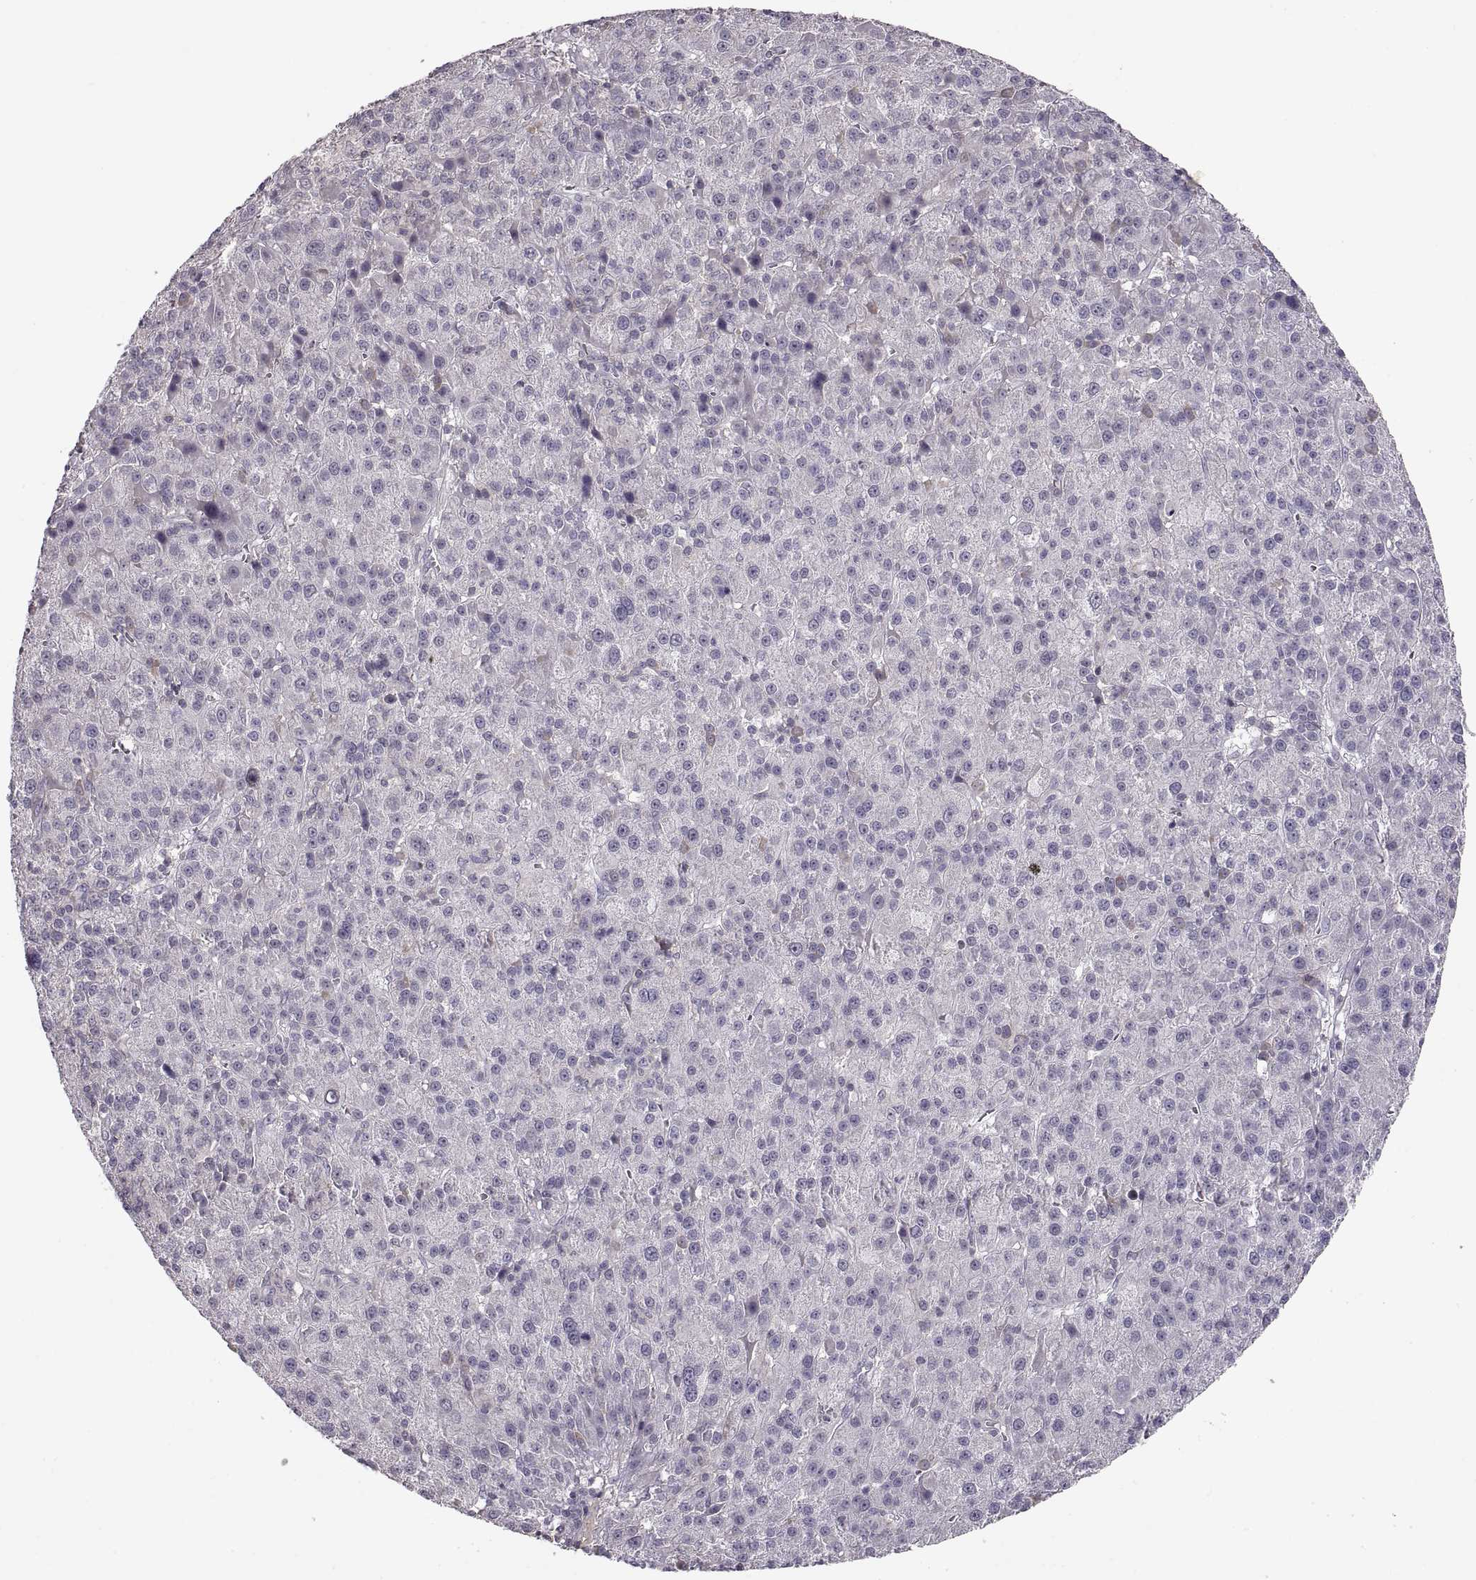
{"staining": {"intensity": "negative", "quantity": "none", "location": "none"}, "tissue": "liver cancer", "cell_type": "Tumor cells", "image_type": "cancer", "snomed": [{"axis": "morphology", "description": "Carcinoma, Hepatocellular, NOS"}, {"axis": "topography", "description": "Liver"}], "caption": "Tumor cells are negative for protein expression in human liver cancer. (Brightfield microscopy of DAB (3,3'-diaminobenzidine) immunohistochemistry at high magnification).", "gene": "ADAM11", "patient": {"sex": "female", "age": 60}}